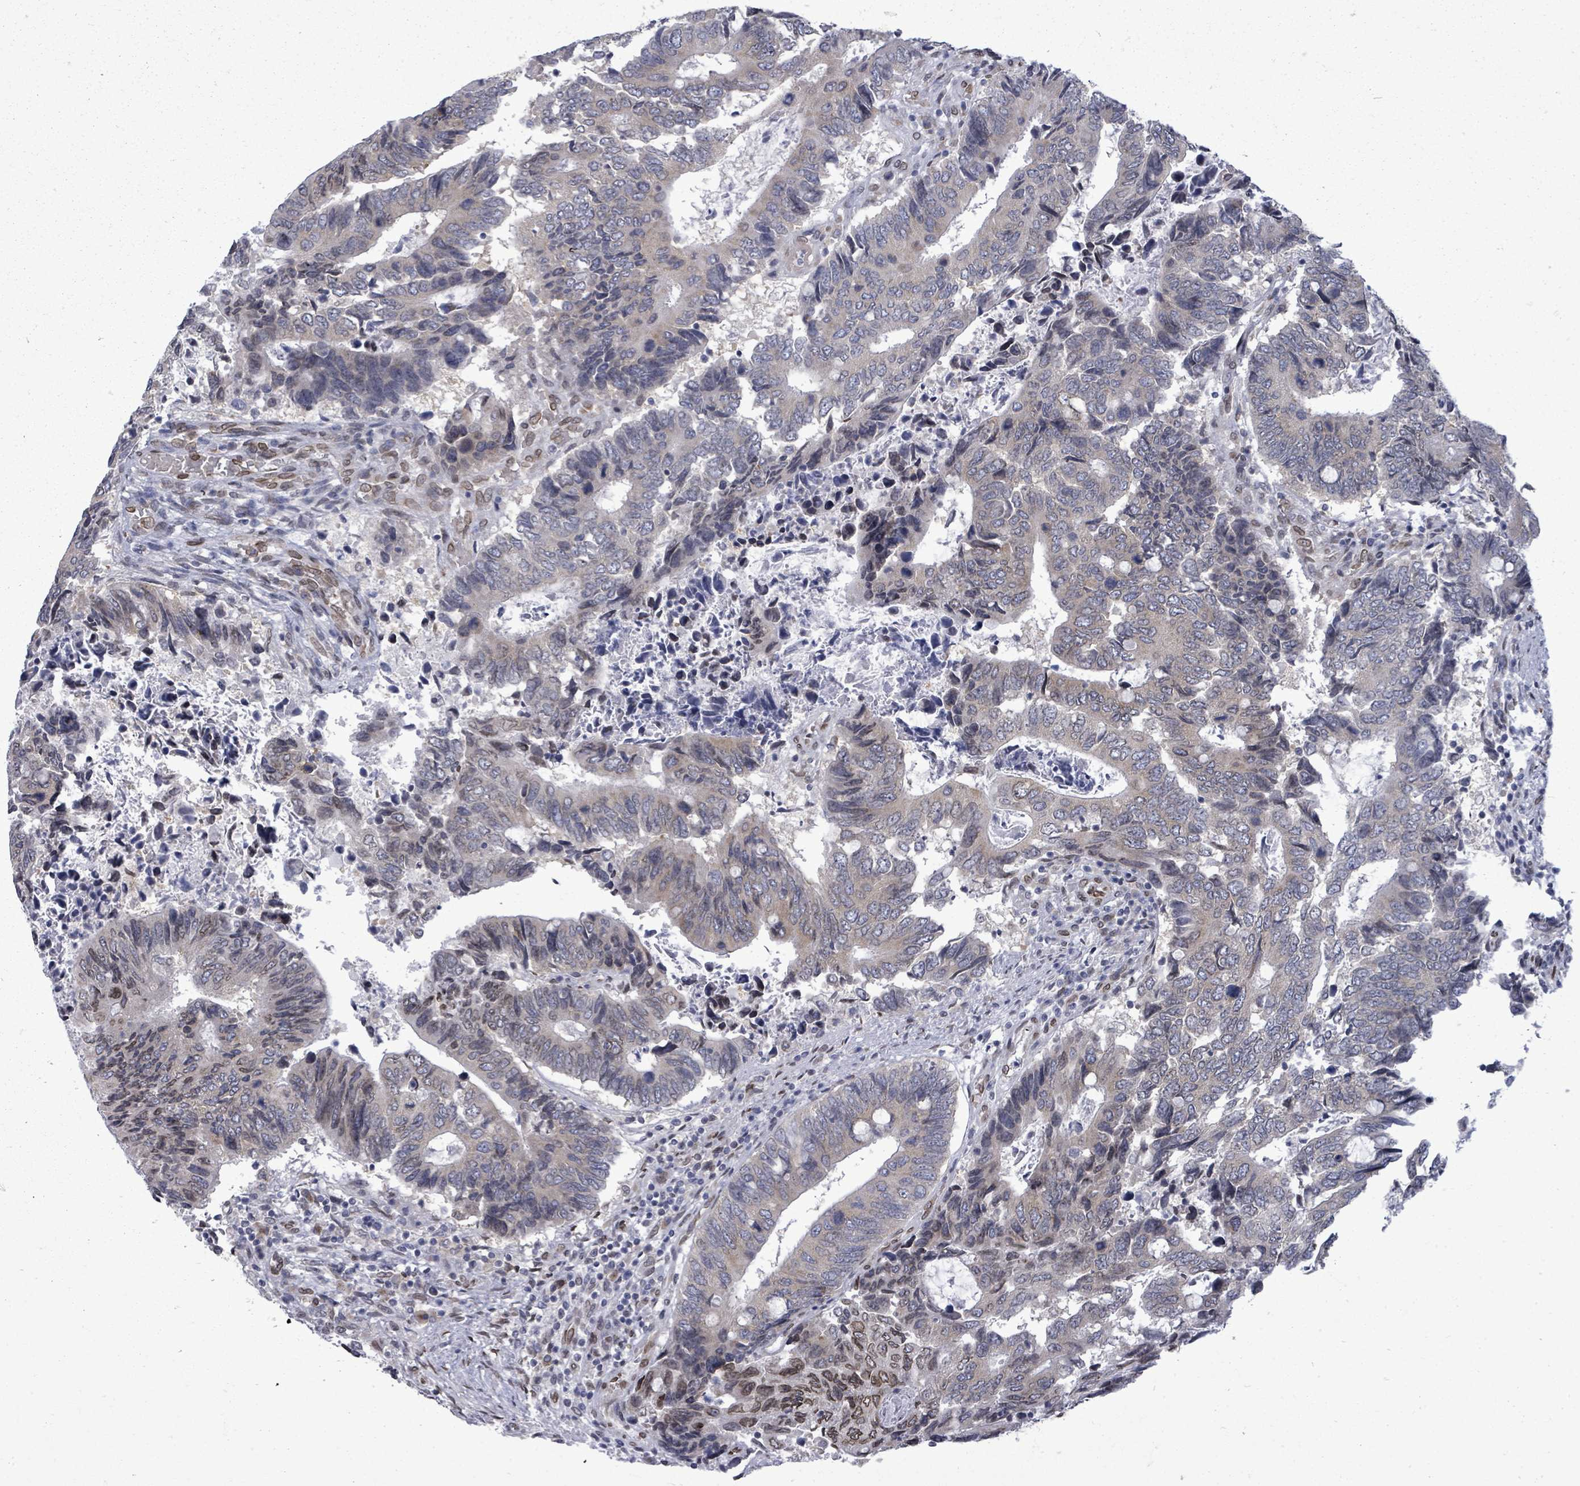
{"staining": {"intensity": "negative", "quantity": "none", "location": "none"}, "tissue": "colorectal cancer", "cell_type": "Tumor cells", "image_type": "cancer", "snomed": [{"axis": "morphology", "description": "Adenocarcinoma, NOS"}, {"axis": "topography", "description": "Colon"}], "caption": "High magnification brightfield microscopy of adenocarcinoma (colorectal) stained with DAB (brown) and counterstained with hematoxylin (blue): tumor cells show no significant staining.", "gene": "ARFGAP1", "patient": {"sex": "male", "age": 87}}